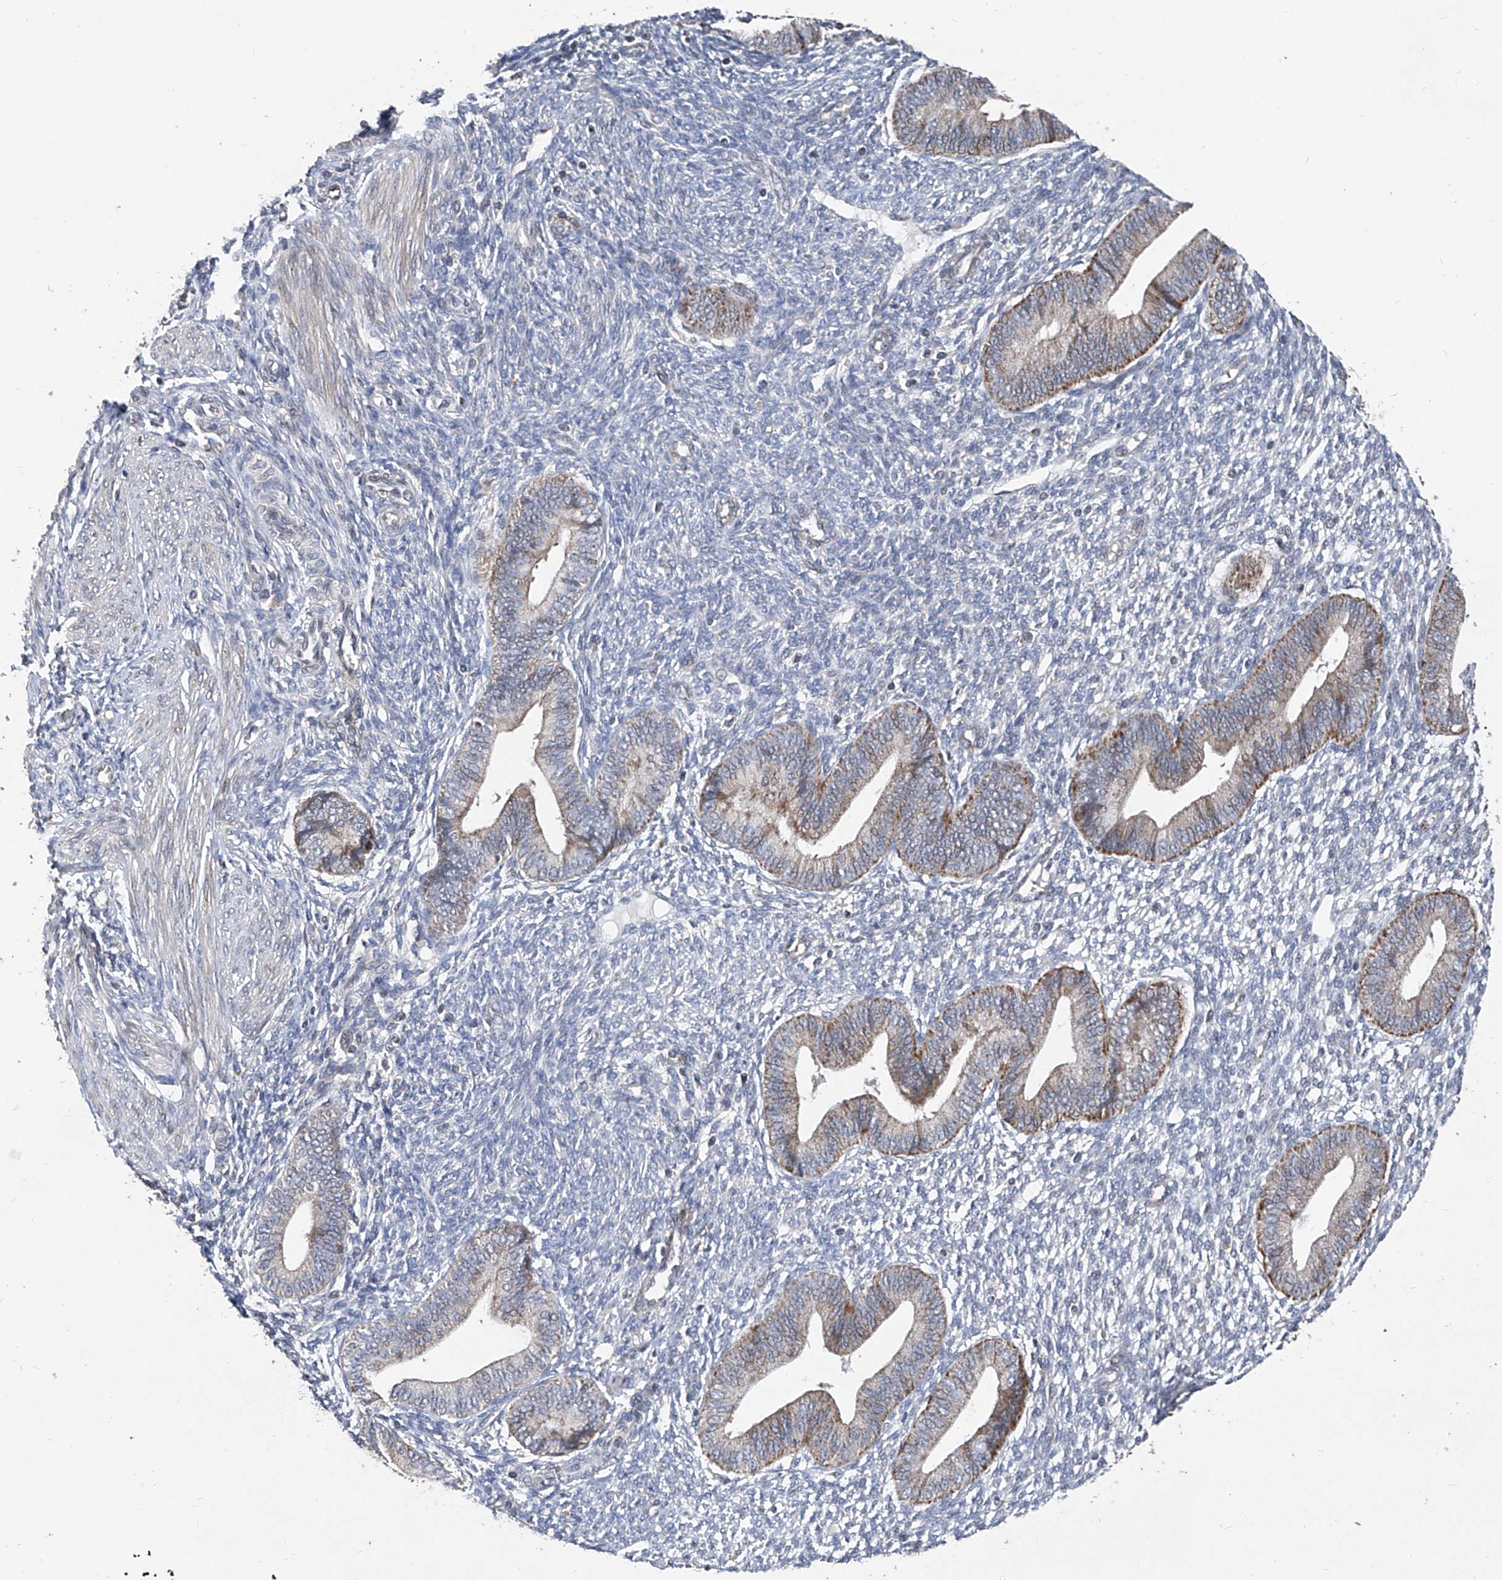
{"staining": {"intensity": "negative", "quantity": "none", "location": "none"}, "tissue": "endometrium", "cell_type": "Cells in endometrial stroma", "image_type": "normal", "snomed": [{"axis": "morphology", "description": "Normal tissue, NOS"}, {"axis": "topography", "description": "Endometrium"}], "caption": "Protein analysis of normal endometrium displays no significant staining in cells in endometrial stroma. (Stains: DAB IHC with hematoxylin counter stain, Microscopy: brightfield microscopy at high magnification).", "gene": "BCKDHB", "patient": {"sex": "female", "age": 46}}